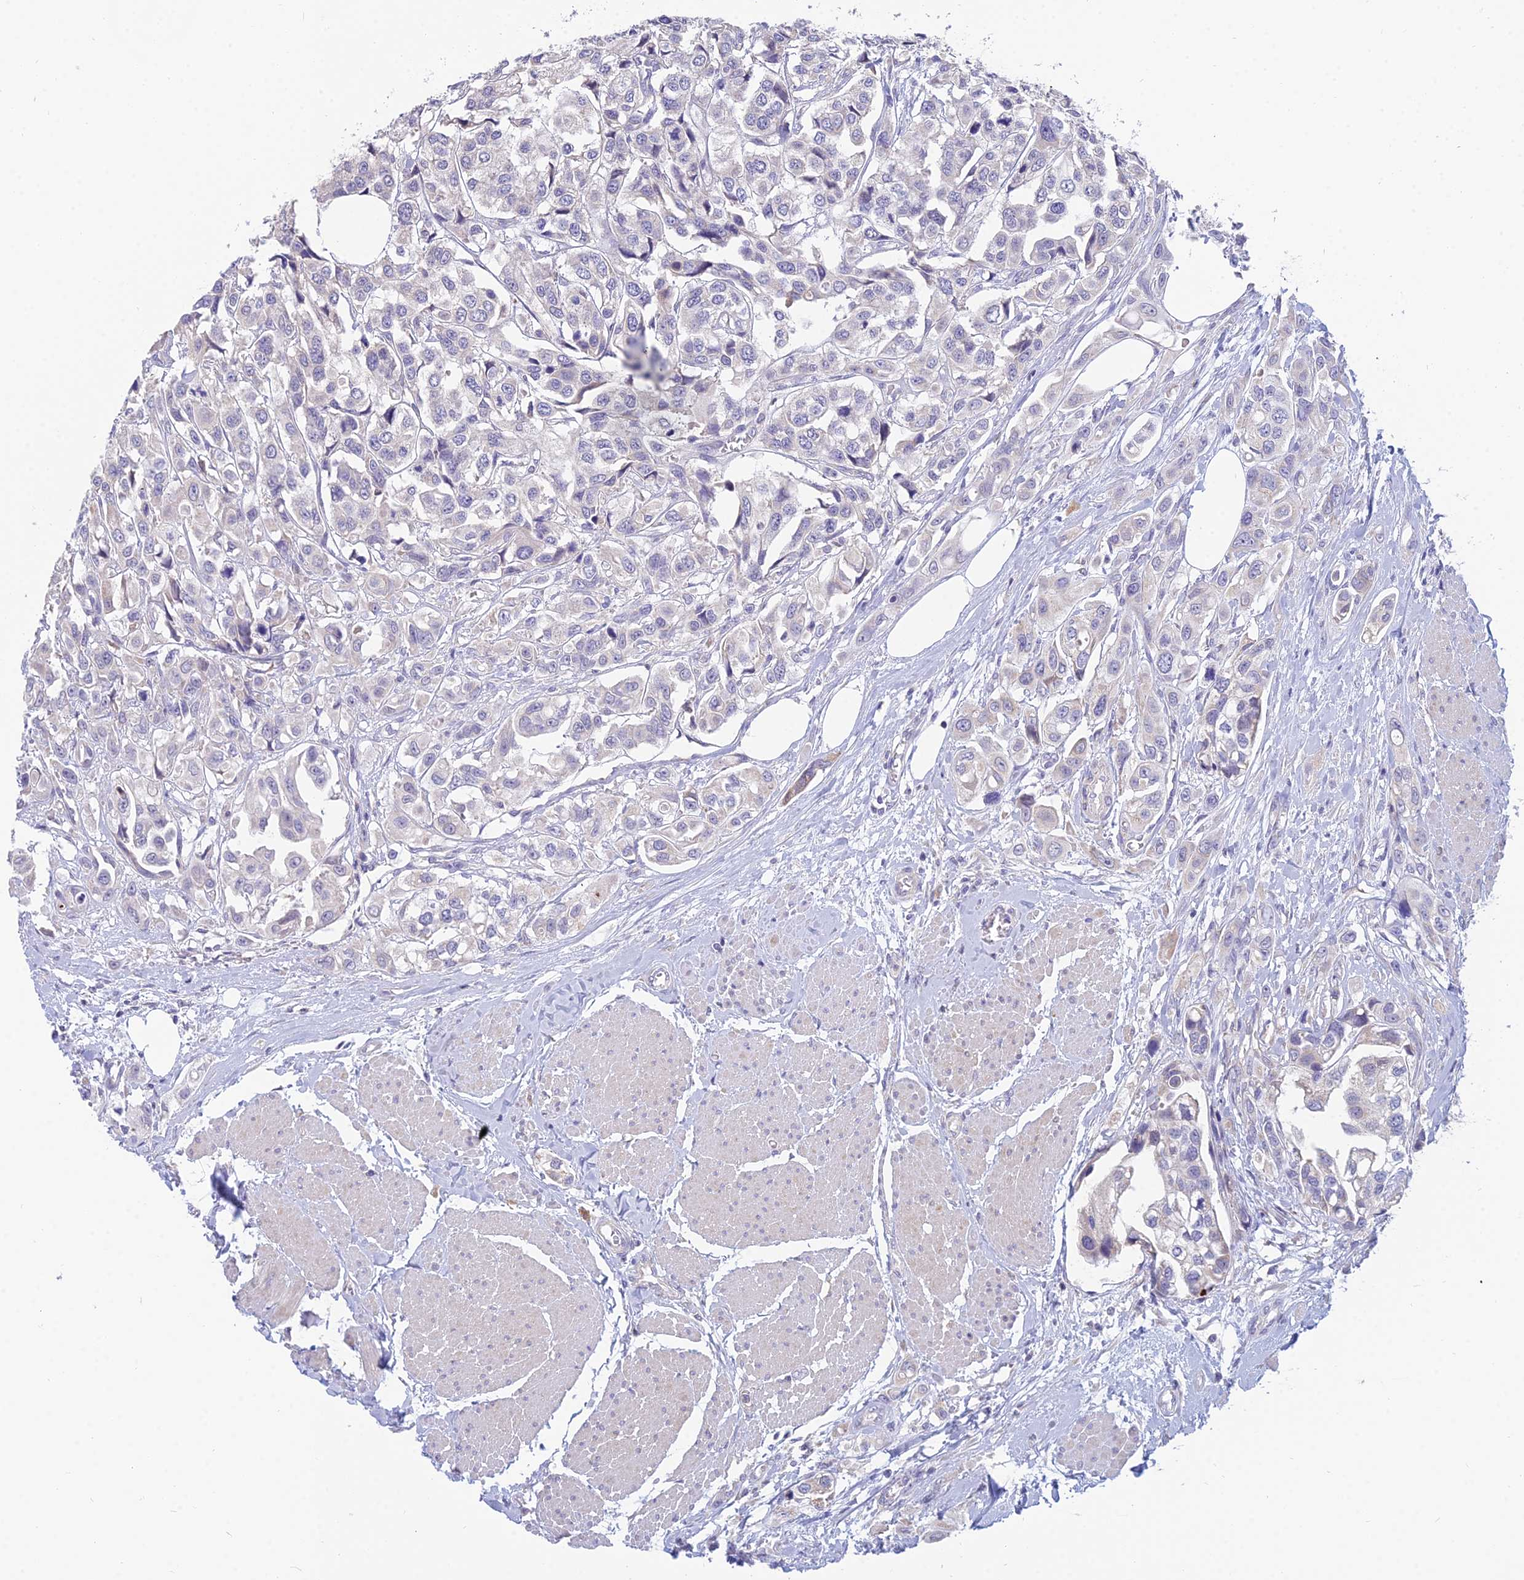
{"staining": {"intensity": "negative", "quantity": "none", "location": "none"}, "tissue": "urothelial cancer", "cell_type": "Tumor cells", "image_type": "cancer", "snomed": [{"axis": "morphology", "description": "Urothelial carcinoma, High grade"}, {"axis": "topography", "description": "Urinary bladder"}], "caption": "IHC histopathology image of neoplastic tissue: human urothelial cancer stained with DAB displays no significant protein expression in tumor cells.", "gene": "CFAP206", "patient": {"sex": "male", "age": 67}}